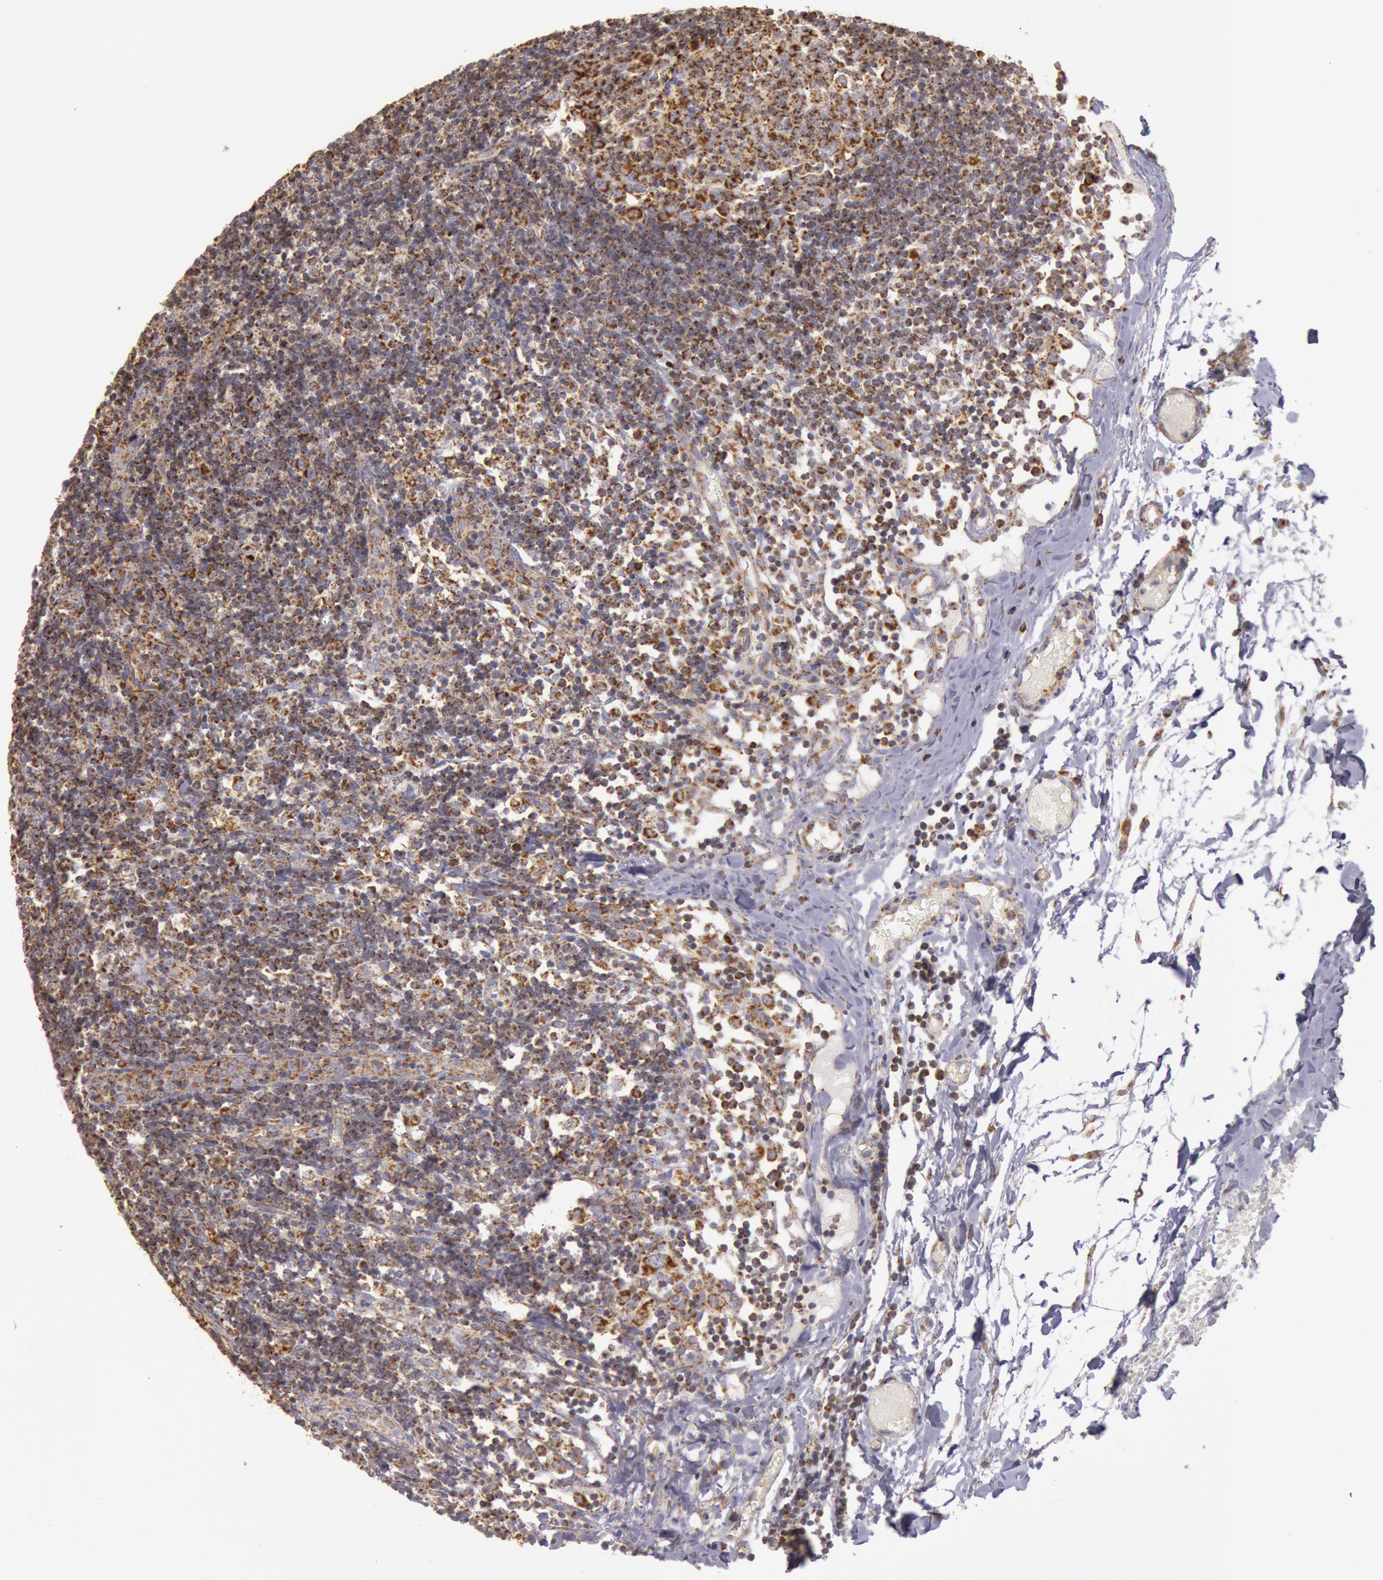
{"staining": {"intensity": "strong", "quantity": ">75%", "location": "cytoplasmic/membranous"}, "tissue": "lymph node", "cell_type": "Germinal center cells", "image_type": "normal", "snomed": [{"axis": "morphology", "description": "Normal tissue, NOS"}, {"axis": "morphology", "description": "Inflammation, NOS"}, {"axis": "topography", "description": "Lymph node"}, {"axis": "topography", "description": "Salivary gland"}], "caption": "Strong cytoplasmic/membranous expression for a protein is present in about >75% of germinal center cells of normal lymph node using immunohistochemistry (IHC).", "gene": "CYC1", "patient": {"sex": "male", "age": 3}}